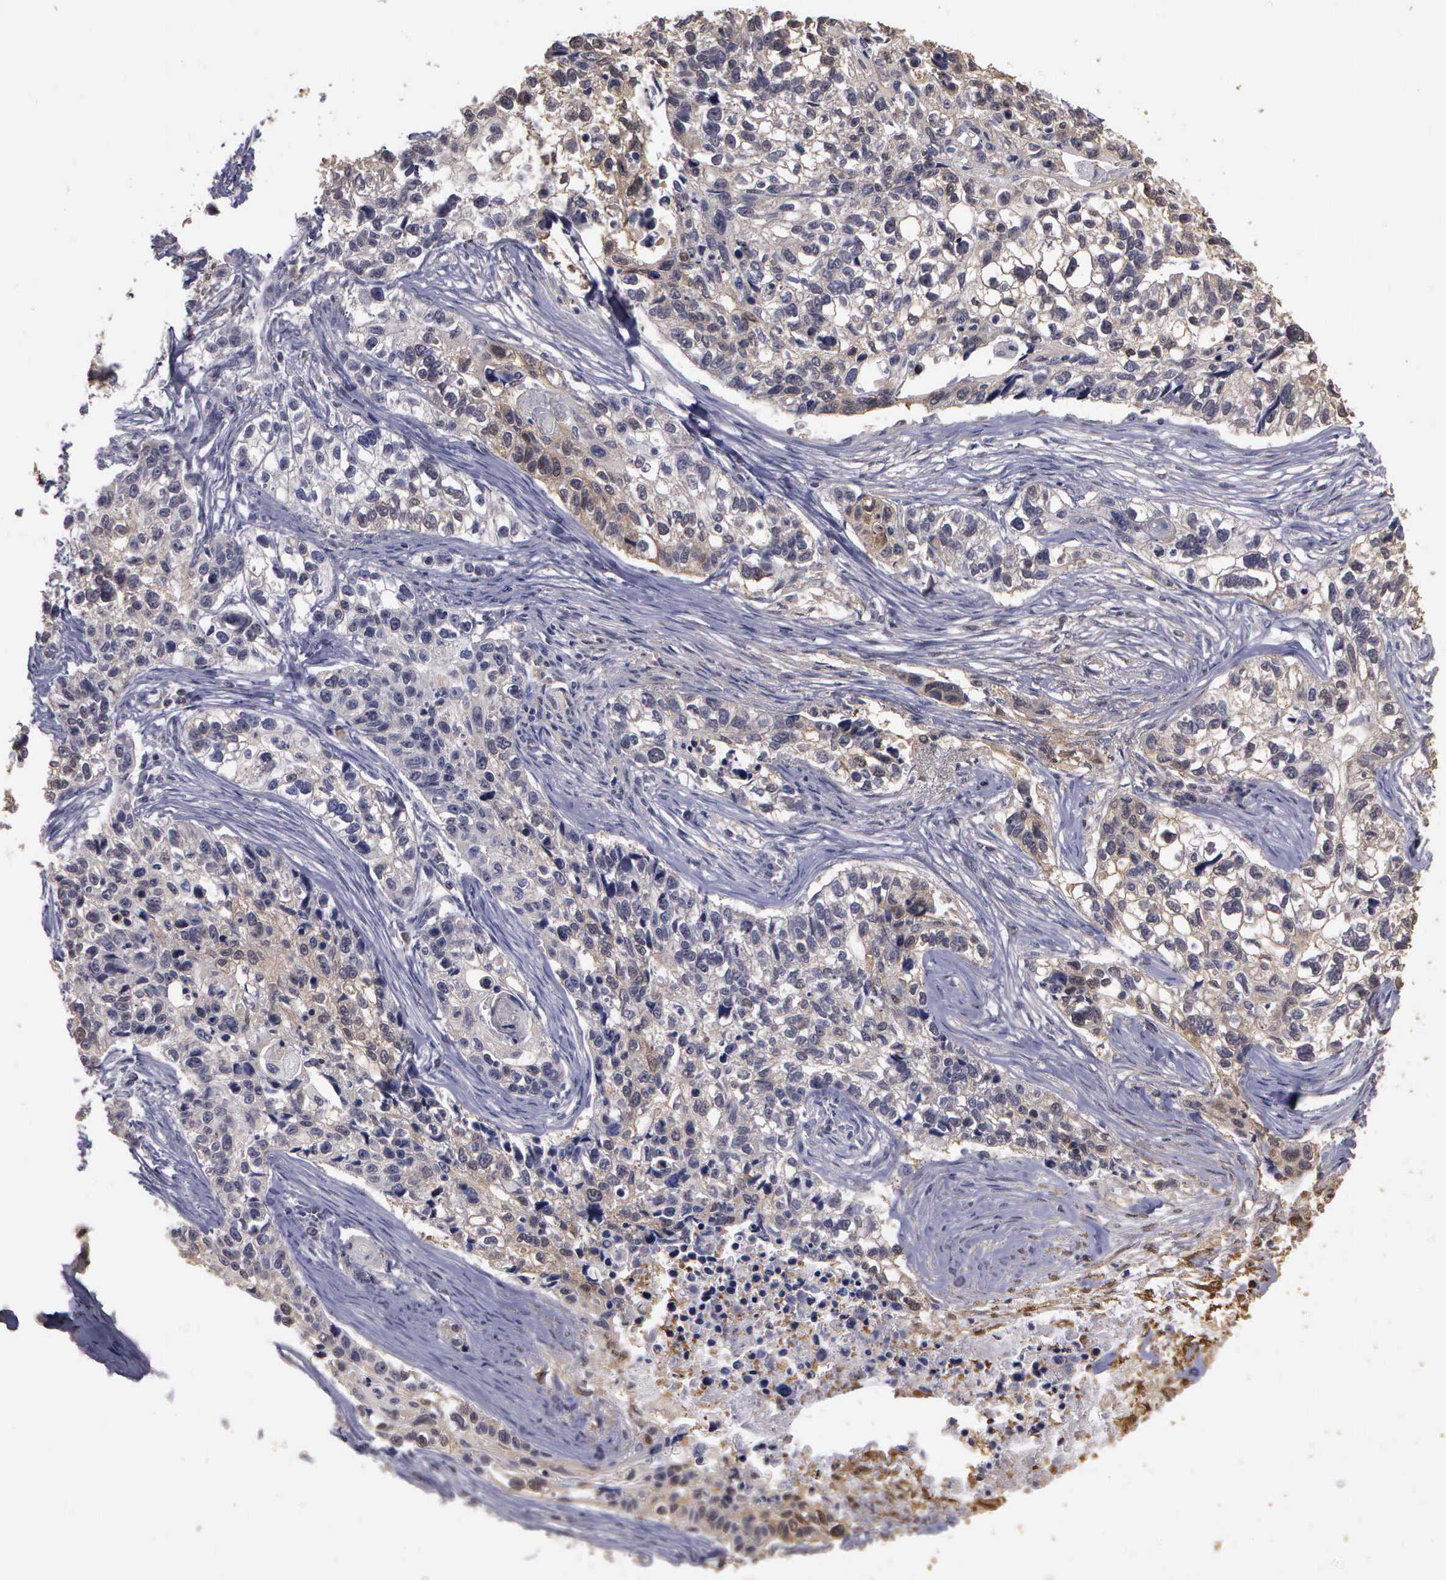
{"staining": {"intensity": "negative", "quantity": "none", "location": "none"}, "tissue": "lung cancer", "cell_type": "Tumor cells", "image_type": "cancer", "snomed": [{"axis": "morphology", "description": "Squamous cell carcinoma, NOS"}, {"axis": "topography", "description": "Lymph node"}, {"axis": "topography", "description": "Lung"}], "caption": "There is no significant positivity in tumor cells of lung cancer (squamous cell carcinoma).", "gene": "ENO3", "patient": {"sex": "male", "age": 74}}